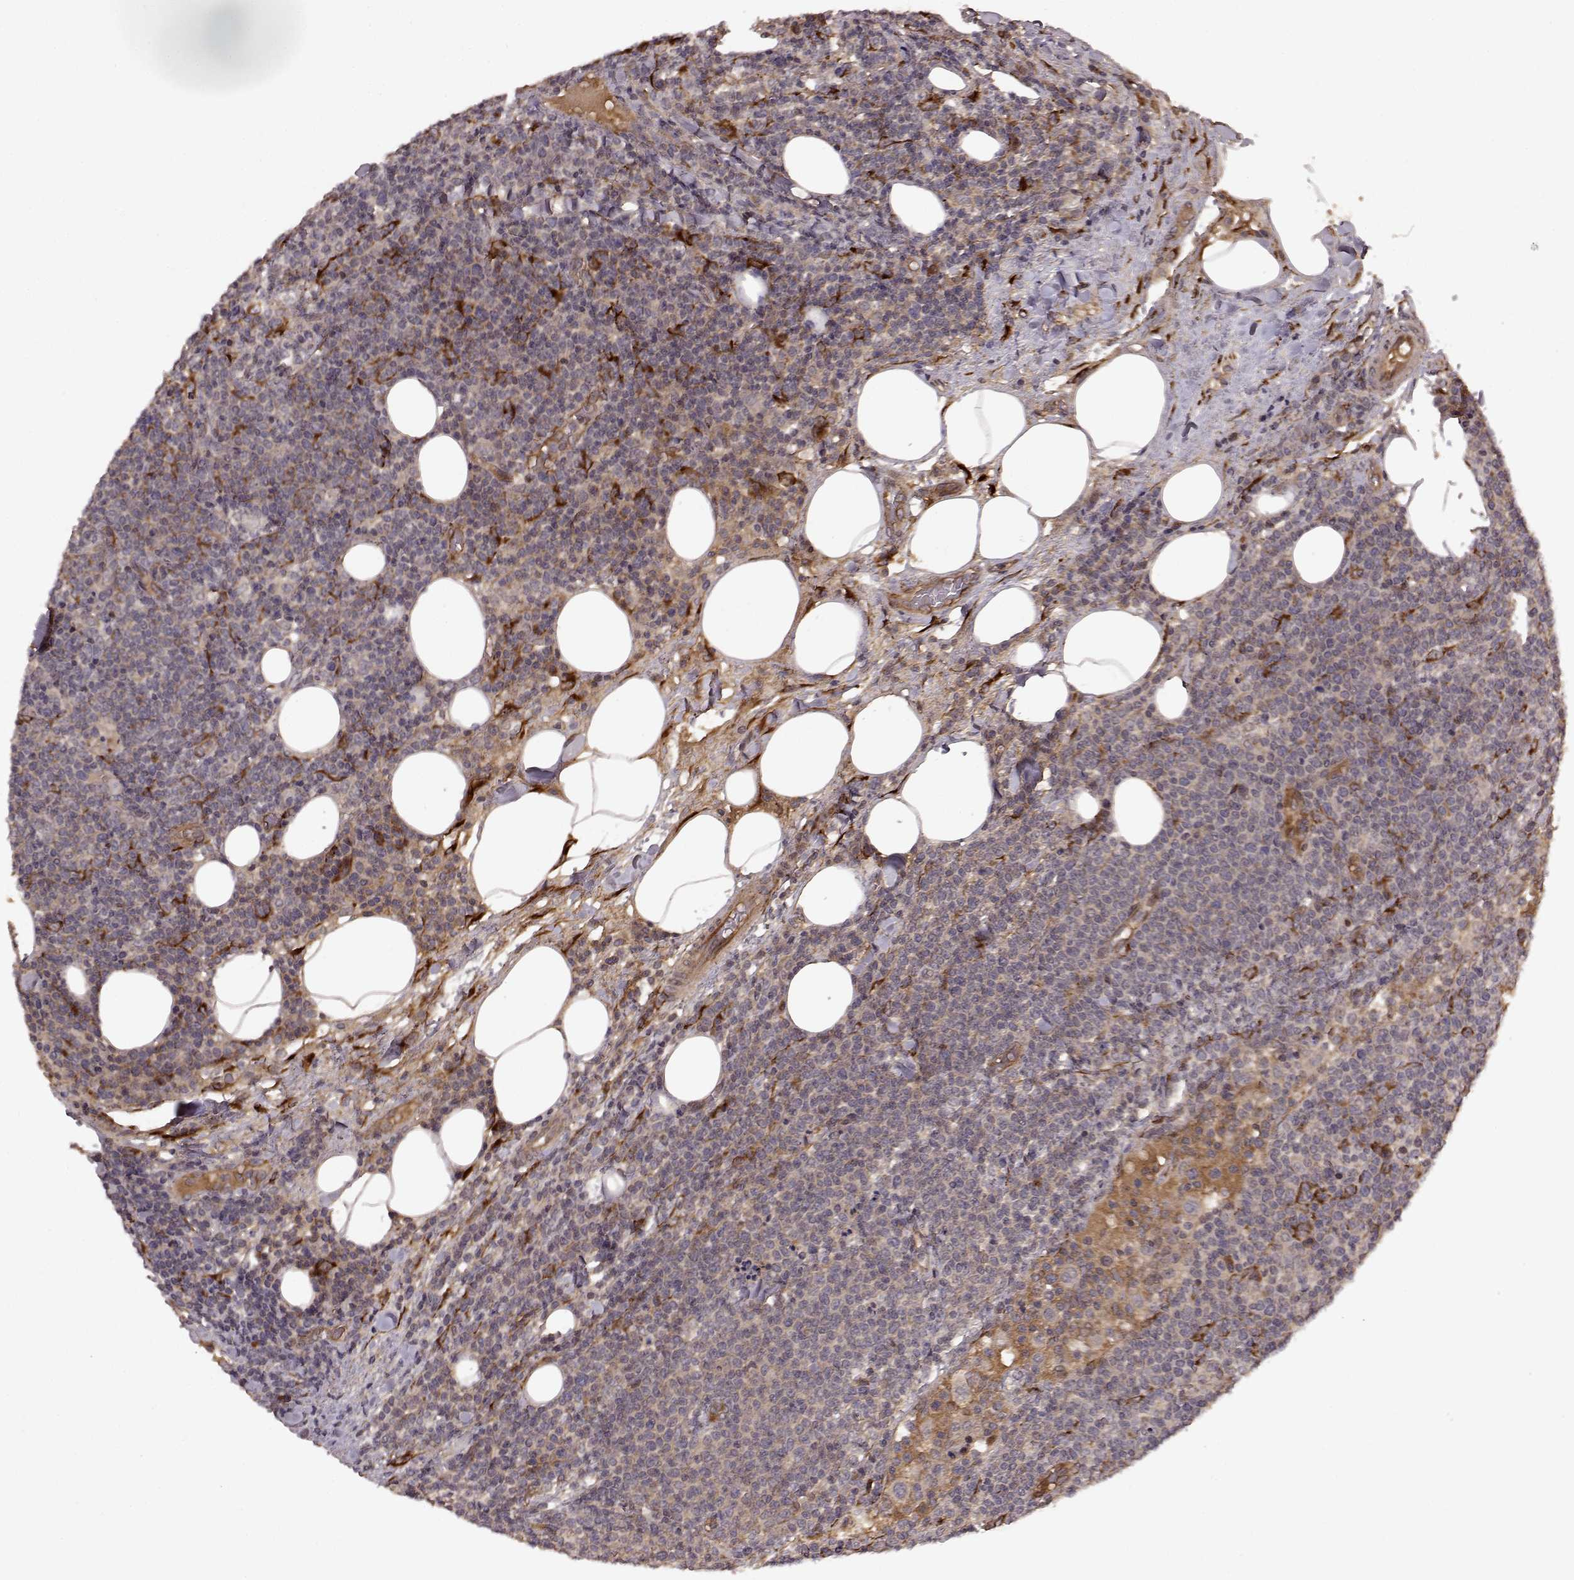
{"staining": {"intensity": "weak", "quantity": "<25%", "location": "cytoplasmic/membranous"}, "tissue": "lymphoma", "cell_type": "Tumor cells", "image_type": "cancer", "snomed": [{"axis": "morphology", "description": "Malignant lymphoma, non-Hodgkin's type, High grade"}, {"axis": "topography", "description": "Lymph node"}], "caption": "Lymphoma was stained to show a protein in brown. There is no significant expression in tumor cells.", "gene": "FSTL1", "patient": {"sex": "male", "age": 61}}